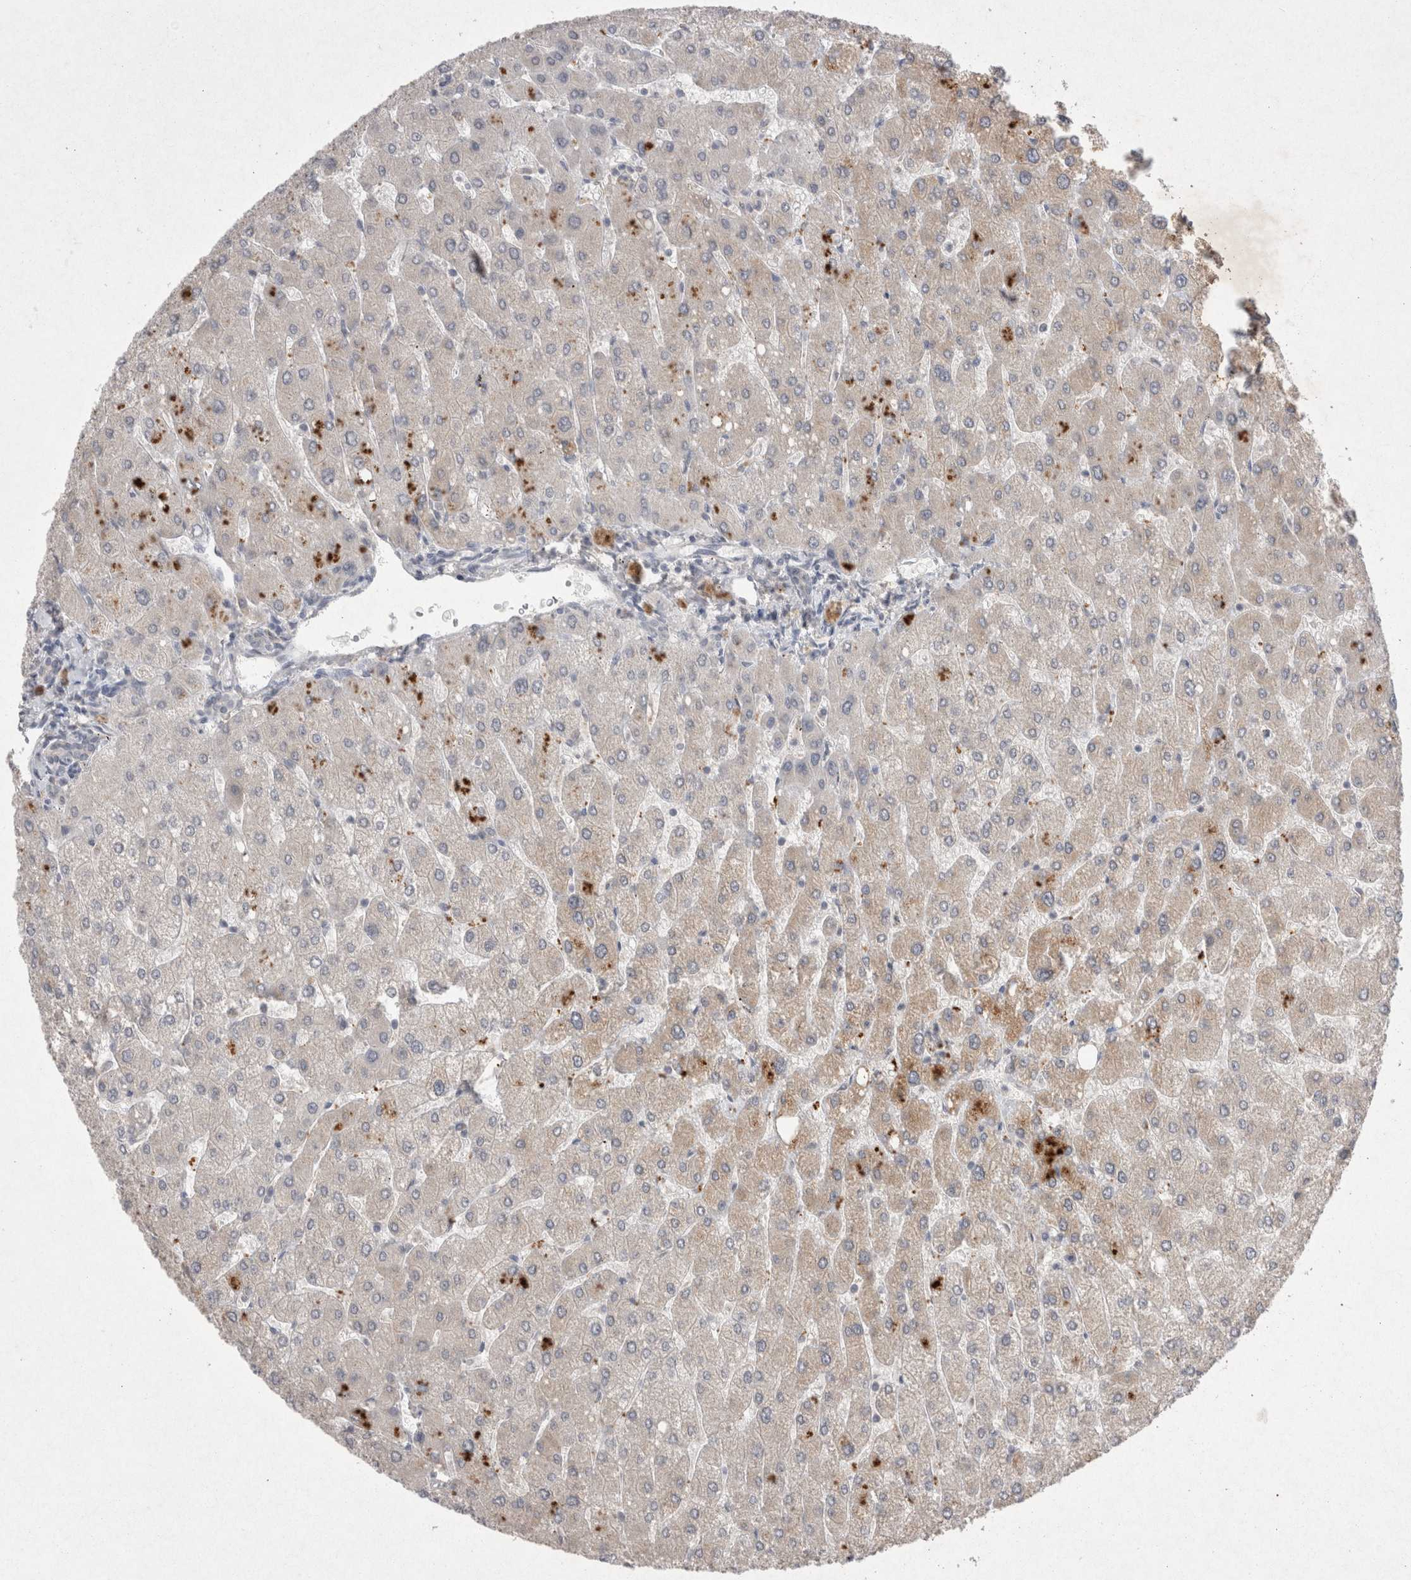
{"staining": {"intensity": "negative", "quantity": "none", "location": "none"}, "tissue": "liver", "cell_type": "Cholangiocytes", "image_type": "normal", "snomed": [{"axis": "morphology", "description": "Normal tissue, NOS"}, {"axis": "topography", "description": "Liver"}], "caption": "DAB (3,3'-diaminobenzidine) immunohistochemical staining of benign liver demonstrates no significant positivity in cholangiocytes.", "gene": "LYVE1", "patient": {"sex": "male", "age": 55}}